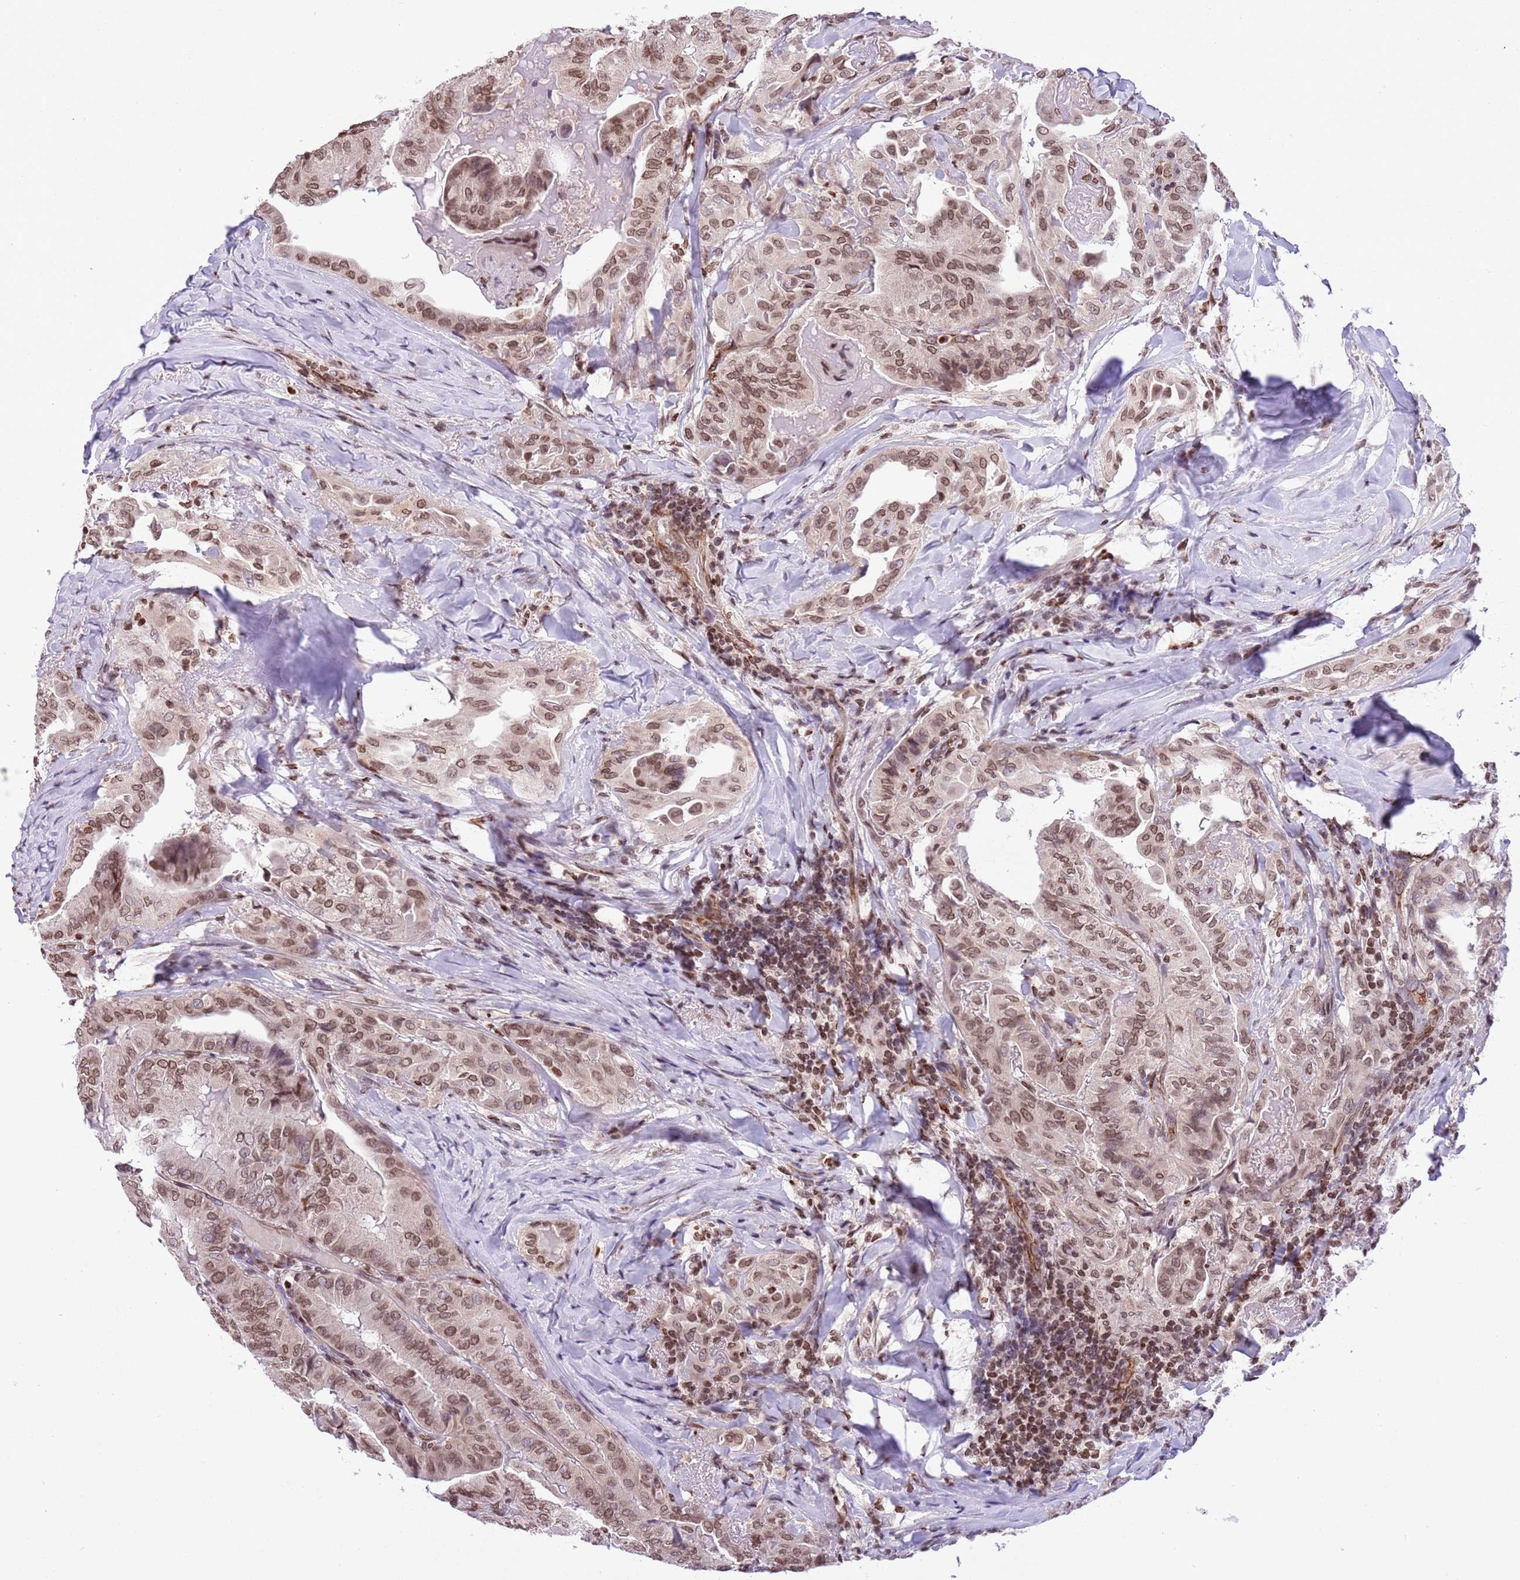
{"staining": {"intensity": "moderate", "quantity": ">75%", "location": "nuclear"}, "tissue": "thyroid cancer", "cell_type": "Tumor cells", "image_type": "cancer", "snomed": [{"axis": "morphology", "description": "Papillary adenocarcinoma, NOS"}, {"axis": "topography", "description": "Thyroid gland"}], "caption": "A brown stain highlights moderate nuclear staining of a protein in human thyroid cancer (papillary adenocarcinoma) tumor cells.", "gene": "NRIP1", "patient": {"sex": "female", "age": 68}}